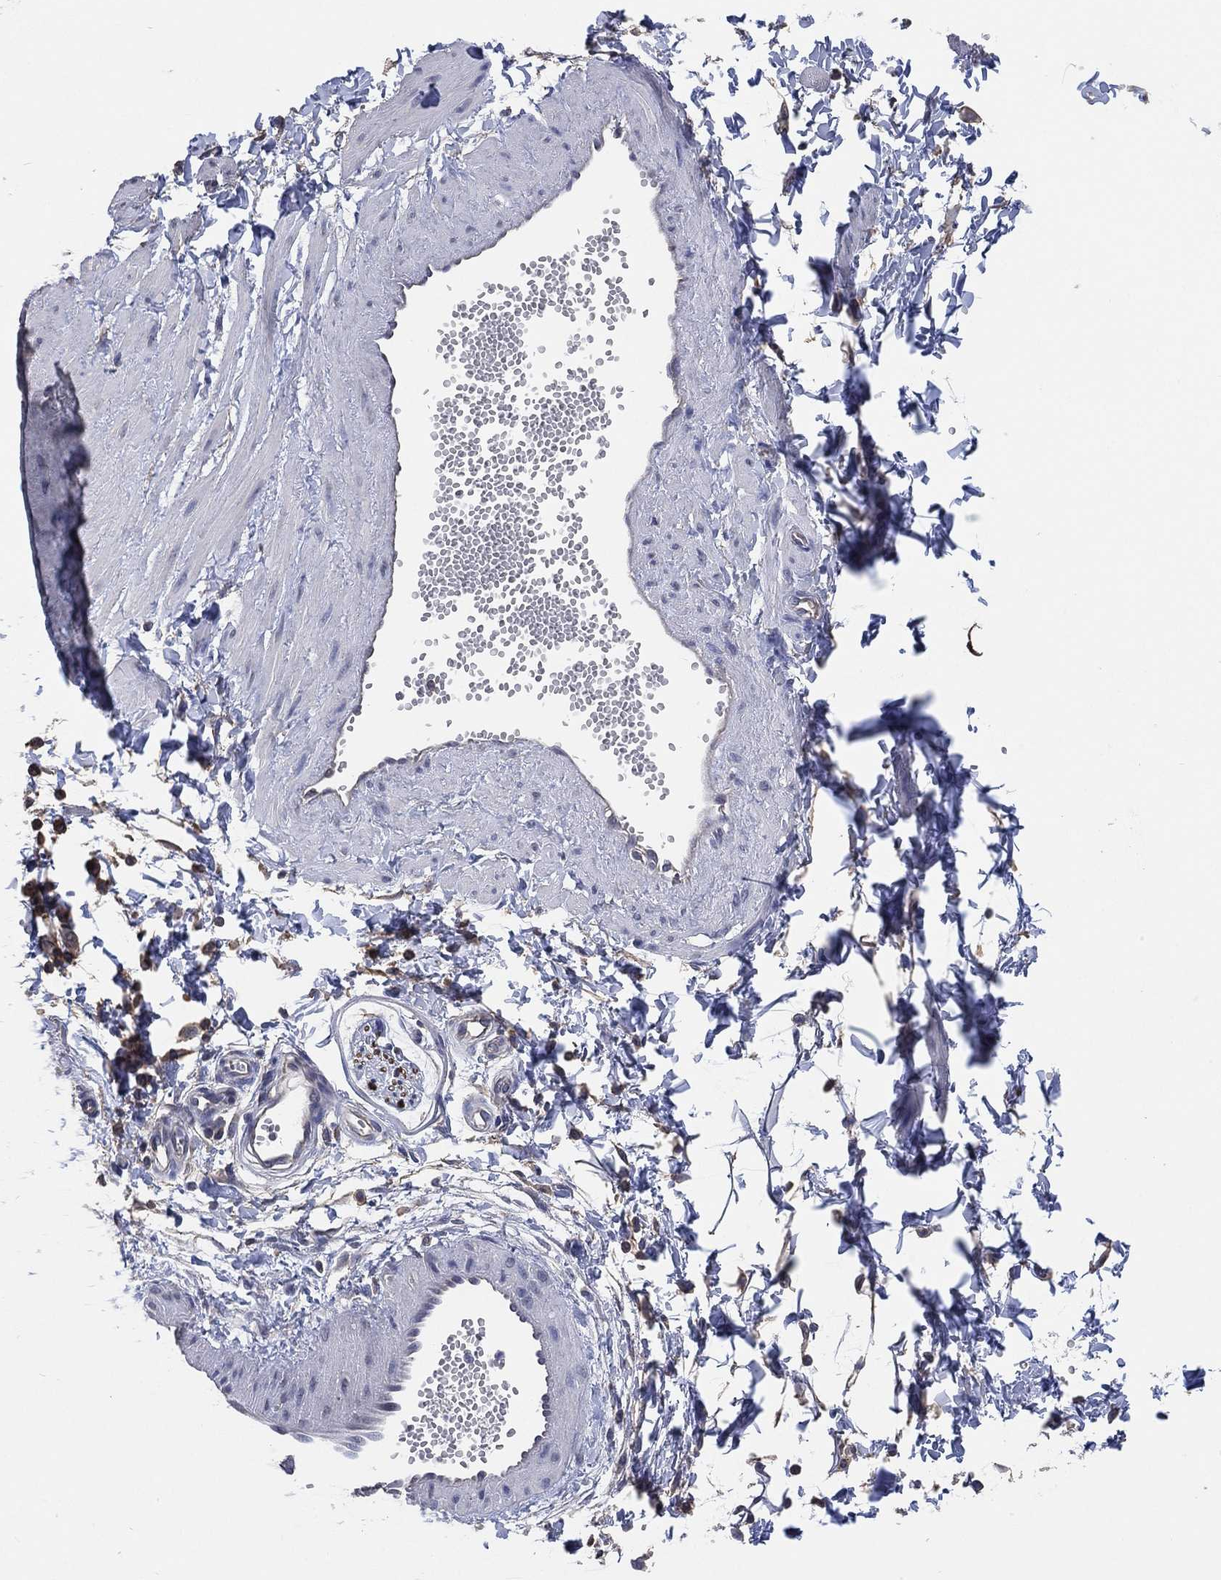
{"staining": {"intensity": "negative", "quantity": "none", "location": "none"}, "tissue": "adipose tissue", "cell_type": "Adipocytes", "image_type": "normal", "snomed": [{"axis": "morphology", "description": "Normal tissue, NOS"}, {"axis": "topography", "description": "Smooth muscle"}, {"axis": "topography", "description": "Peripheral nerve tissue"}], "caption": "Immunohistochemical staining of unremarkable human adipose tissue displays no significant positivity in adipocytes. (DAB IHC, high magnification).", "gene": "KLK5", "patient": {"sex": "male", "age": 22}}